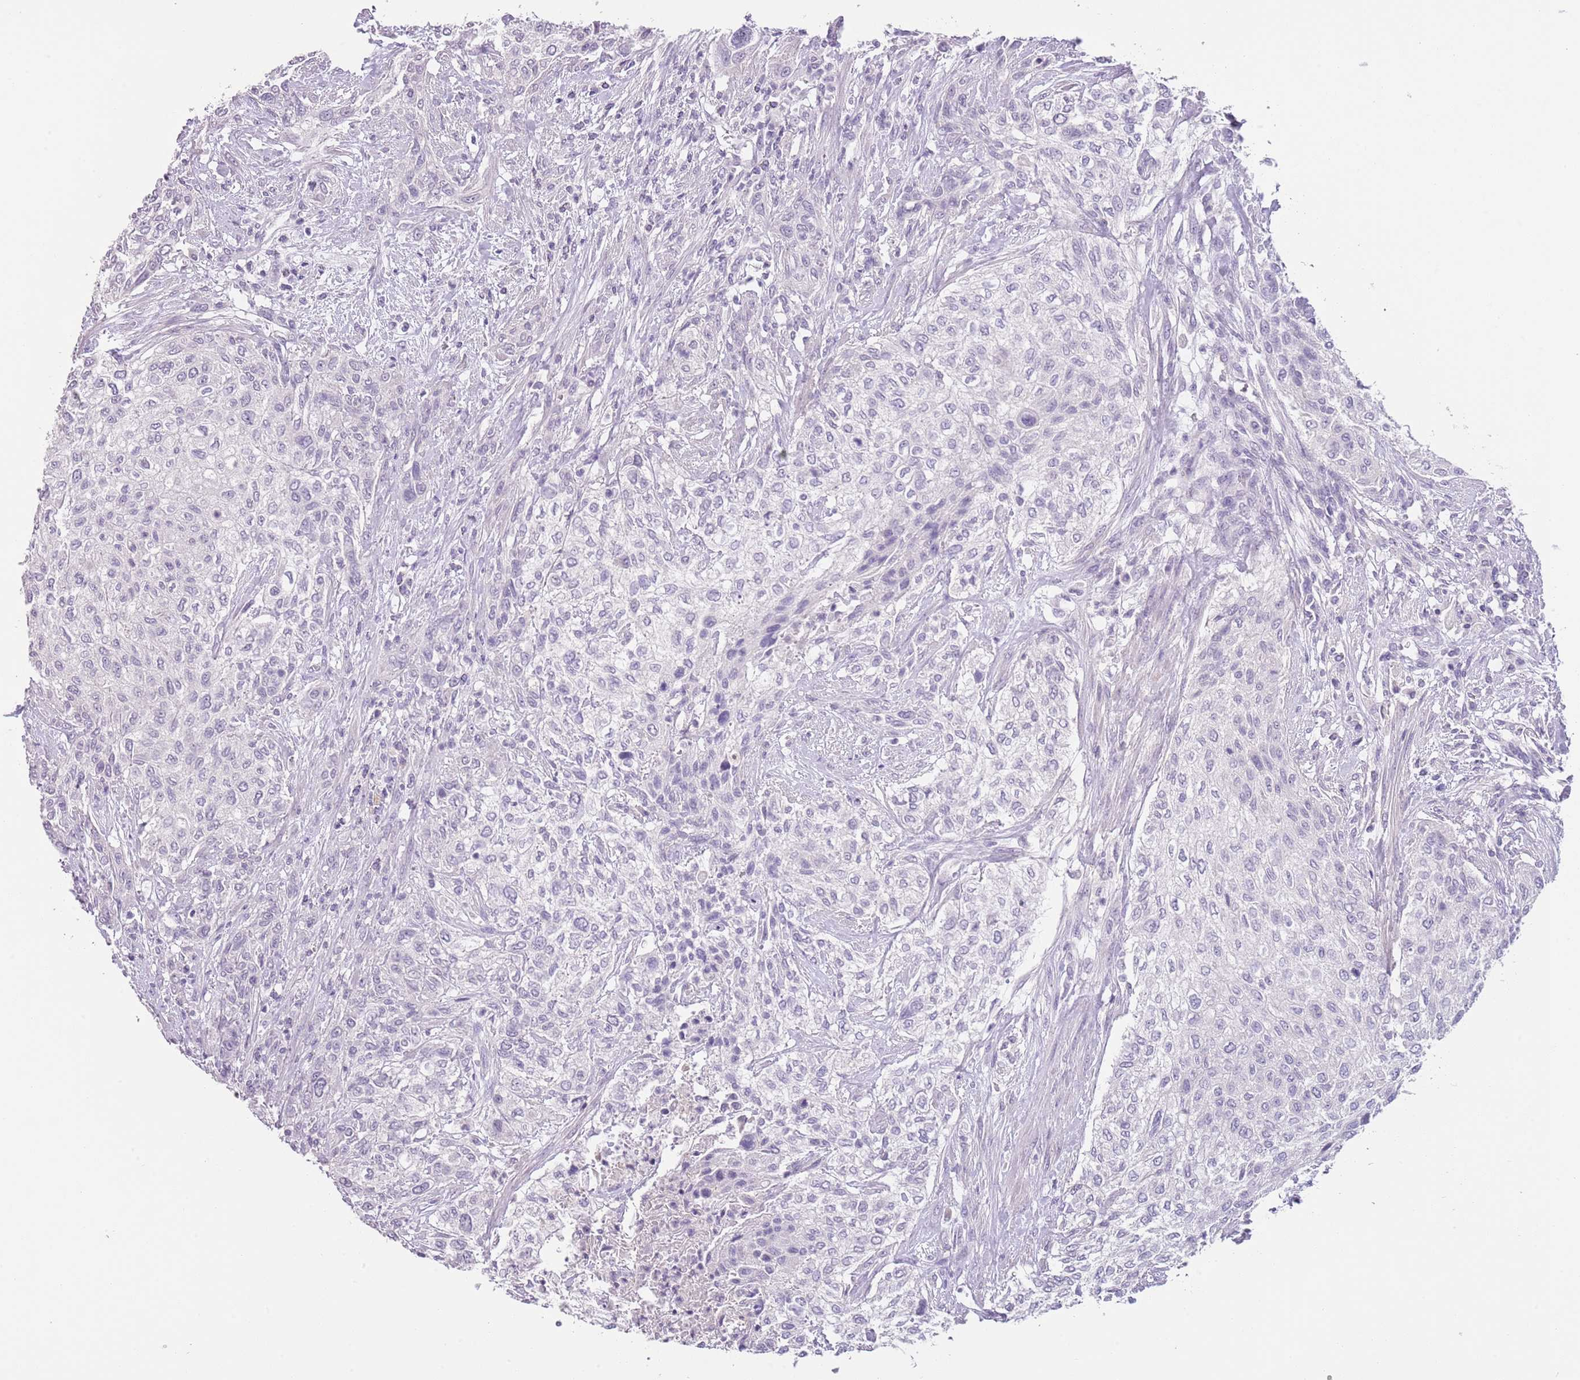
{"staining": {"intensity": "negative", "quantity": "none", "location": "none"}, "tissue": "urothelial cancer", "cell_type": "Tumor cells", "image_type": "cancer", "snomed": [{"axis": "morphology", "description": "Normal tissue, NOS"}, {"axis": "morphology", "description": "Urothelial carcinoma, NOS"}, {"axis": "topography", "description": "Urinary bladder"}, {"axis": "topography", "description": "Peripheral nerve tissue"}], "caption": "Transitional cell carcinoma stained for a protein using immunohistochemistry (IHC) exhibits no expression tumor cells.", "gene": "SLC35E3", "patient": {"sex": "male", "age": 35}}